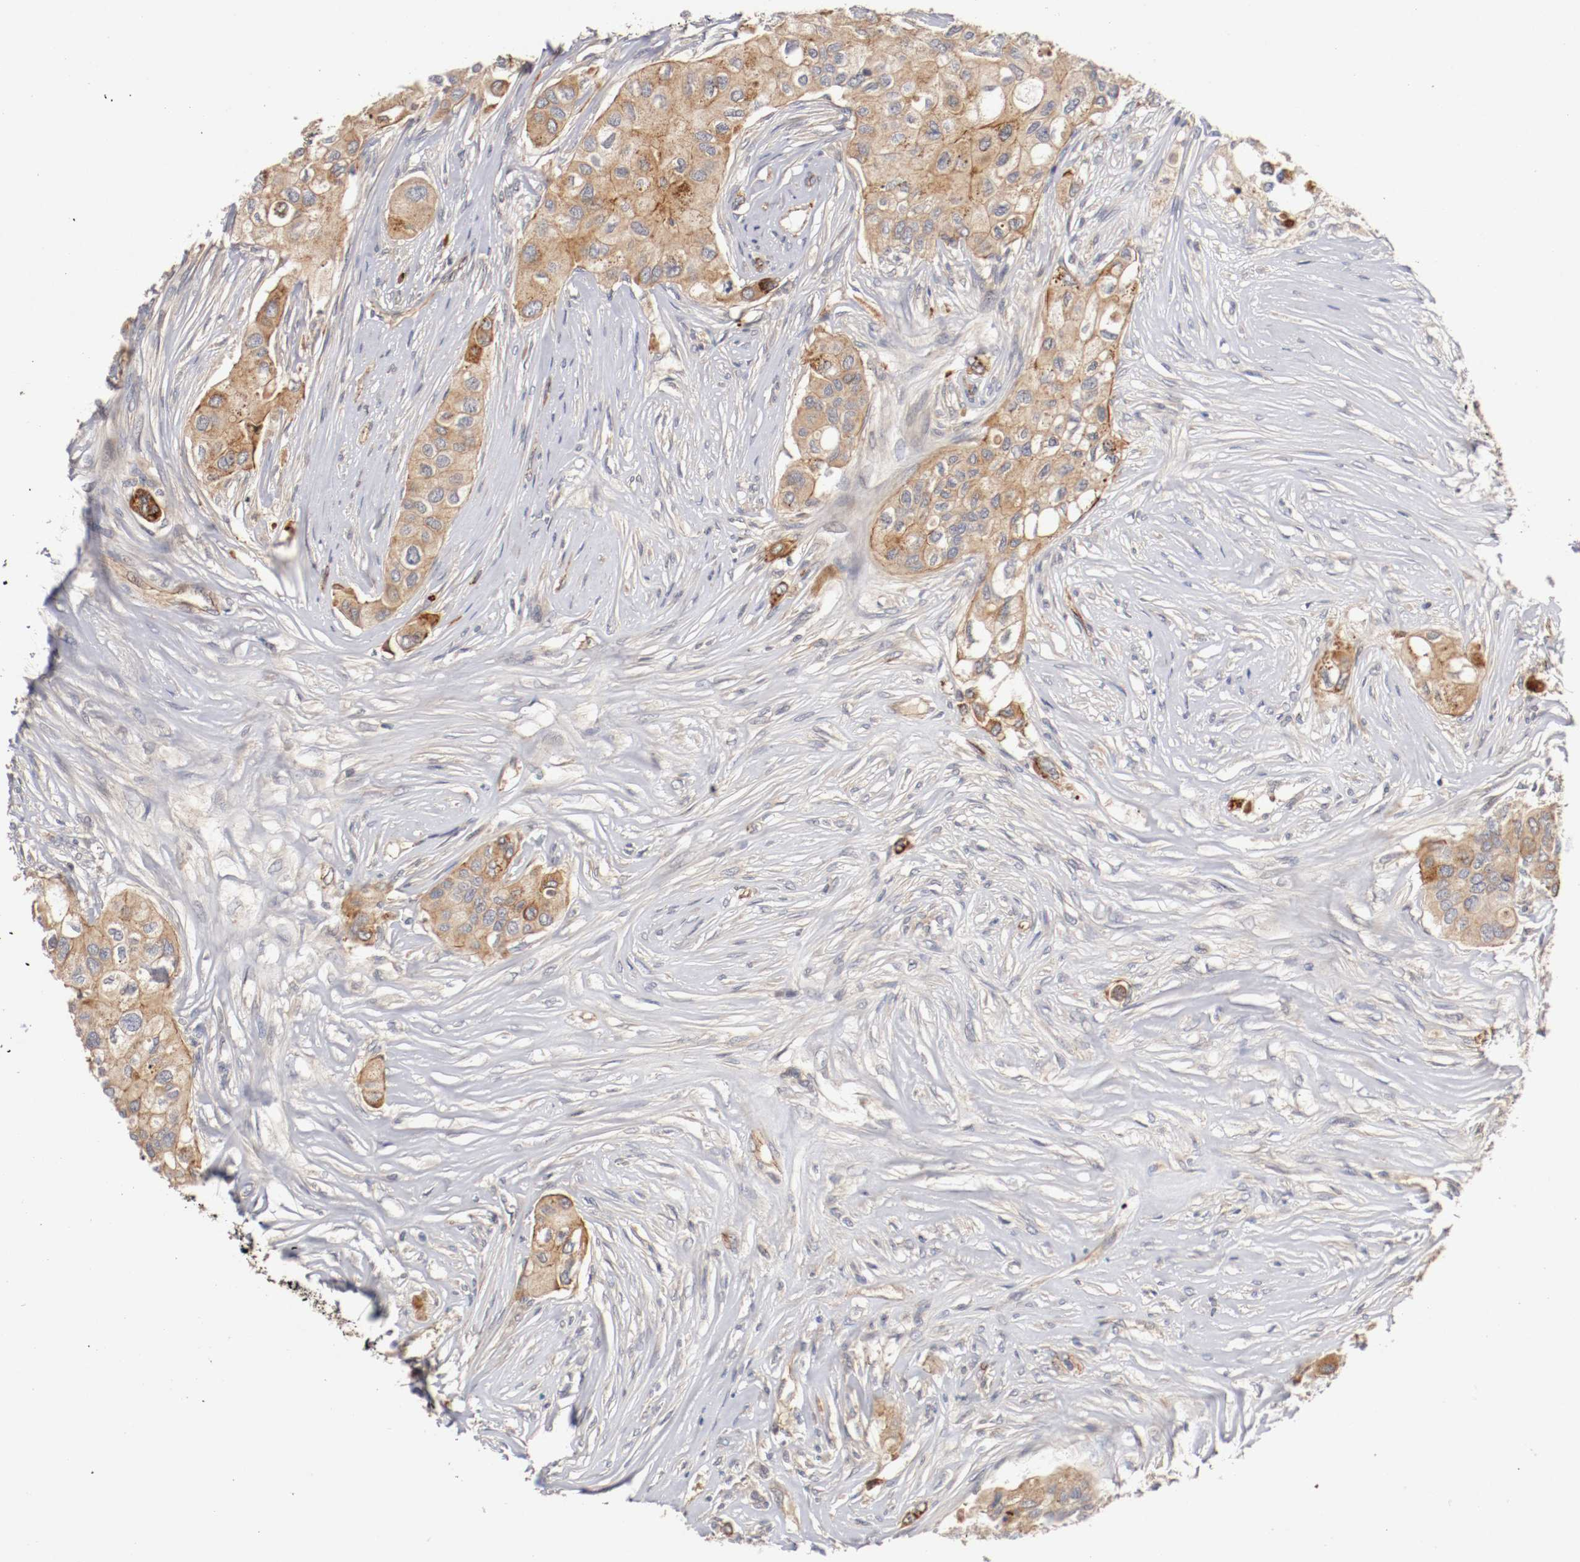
{"staining": {"intensity": "weak", "quantity": ">75%", "location": "cytoplasmic/membranous"}, "tissue": "breast cancer", "cell_type": "Tumor cells", "image_type": "cancer", "snomed": [{"axis": "morphology", "description": "Normal tissue, NOS"}, {"axis": "morphology", "description": "Duct carcinoma"}, {"axis": "topography", "description": "Breast"}], "caption": "Immunohistochemical staining of invasive ductal carcinoma (breast) reveals weak cytoplasmic/membranous protein positivity in about >75% of tumor cells. The staining was performed using DAB (3,3'-diaminobenzidine) to visualize the protein expression in brown, while the nuclei were stained in blue with hematoxylin (Magnification: 20x).", "gene": "TYK2", "patient": {"sex": "female", "age": 49}}